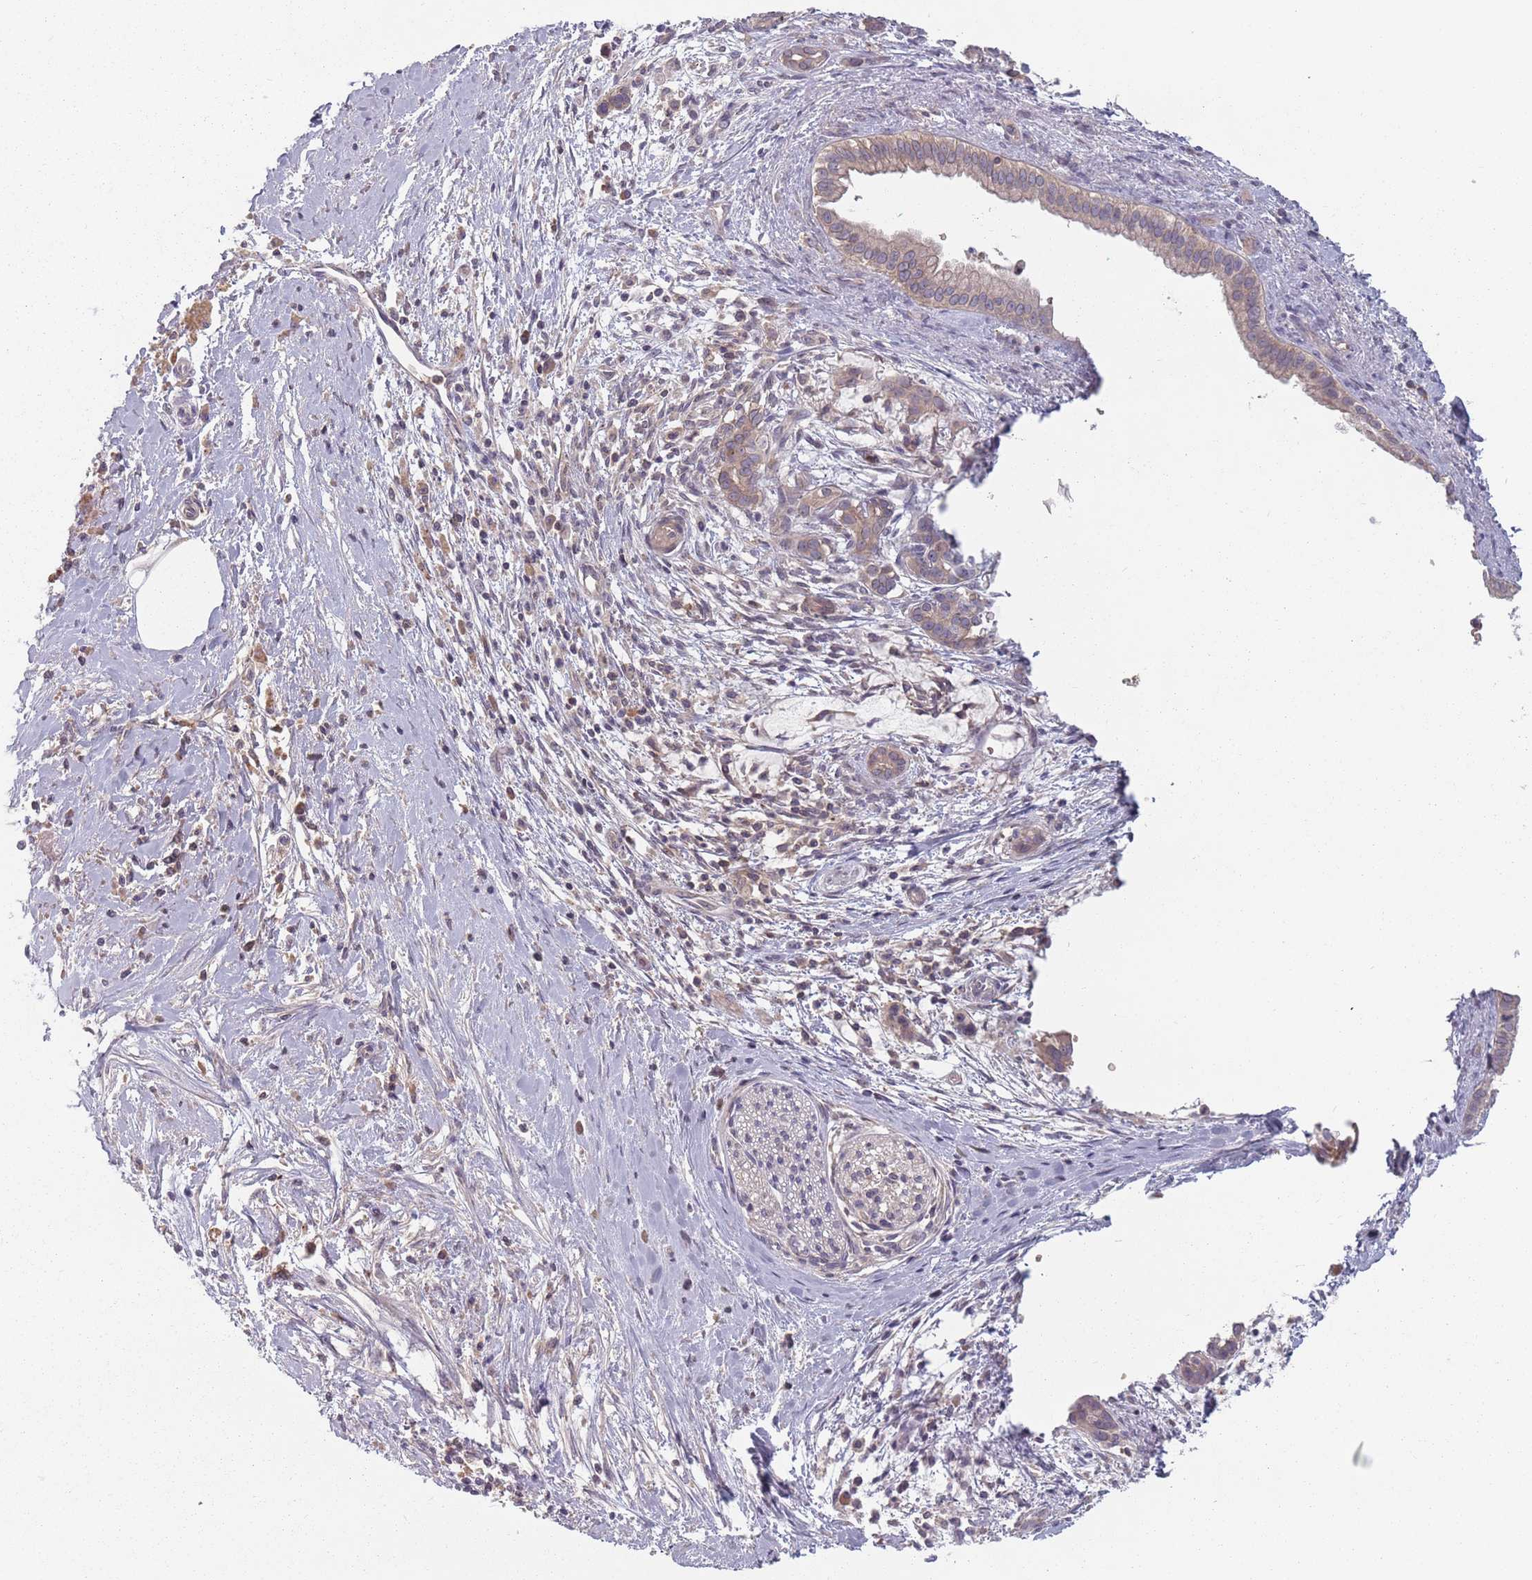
{"staining": {"intensity": "weak", "quantity": "<25%", "location": "cytoplasmic/membranous"}, "tissue": "pancreatic cancer", "cell_type": "Tumor cells", "image_type": "cancer", "snomed": [{"axis": "morphology", "description": "Adenocarcinoma, NOS"}, {"axis": "topography", "description": "Pancreas"}], "caption": "Tumor cells show no significant expression in pancreatic adenocarcinoma.", "gene": "ASB13", "patient": {"sex": "male", "age": 58}}